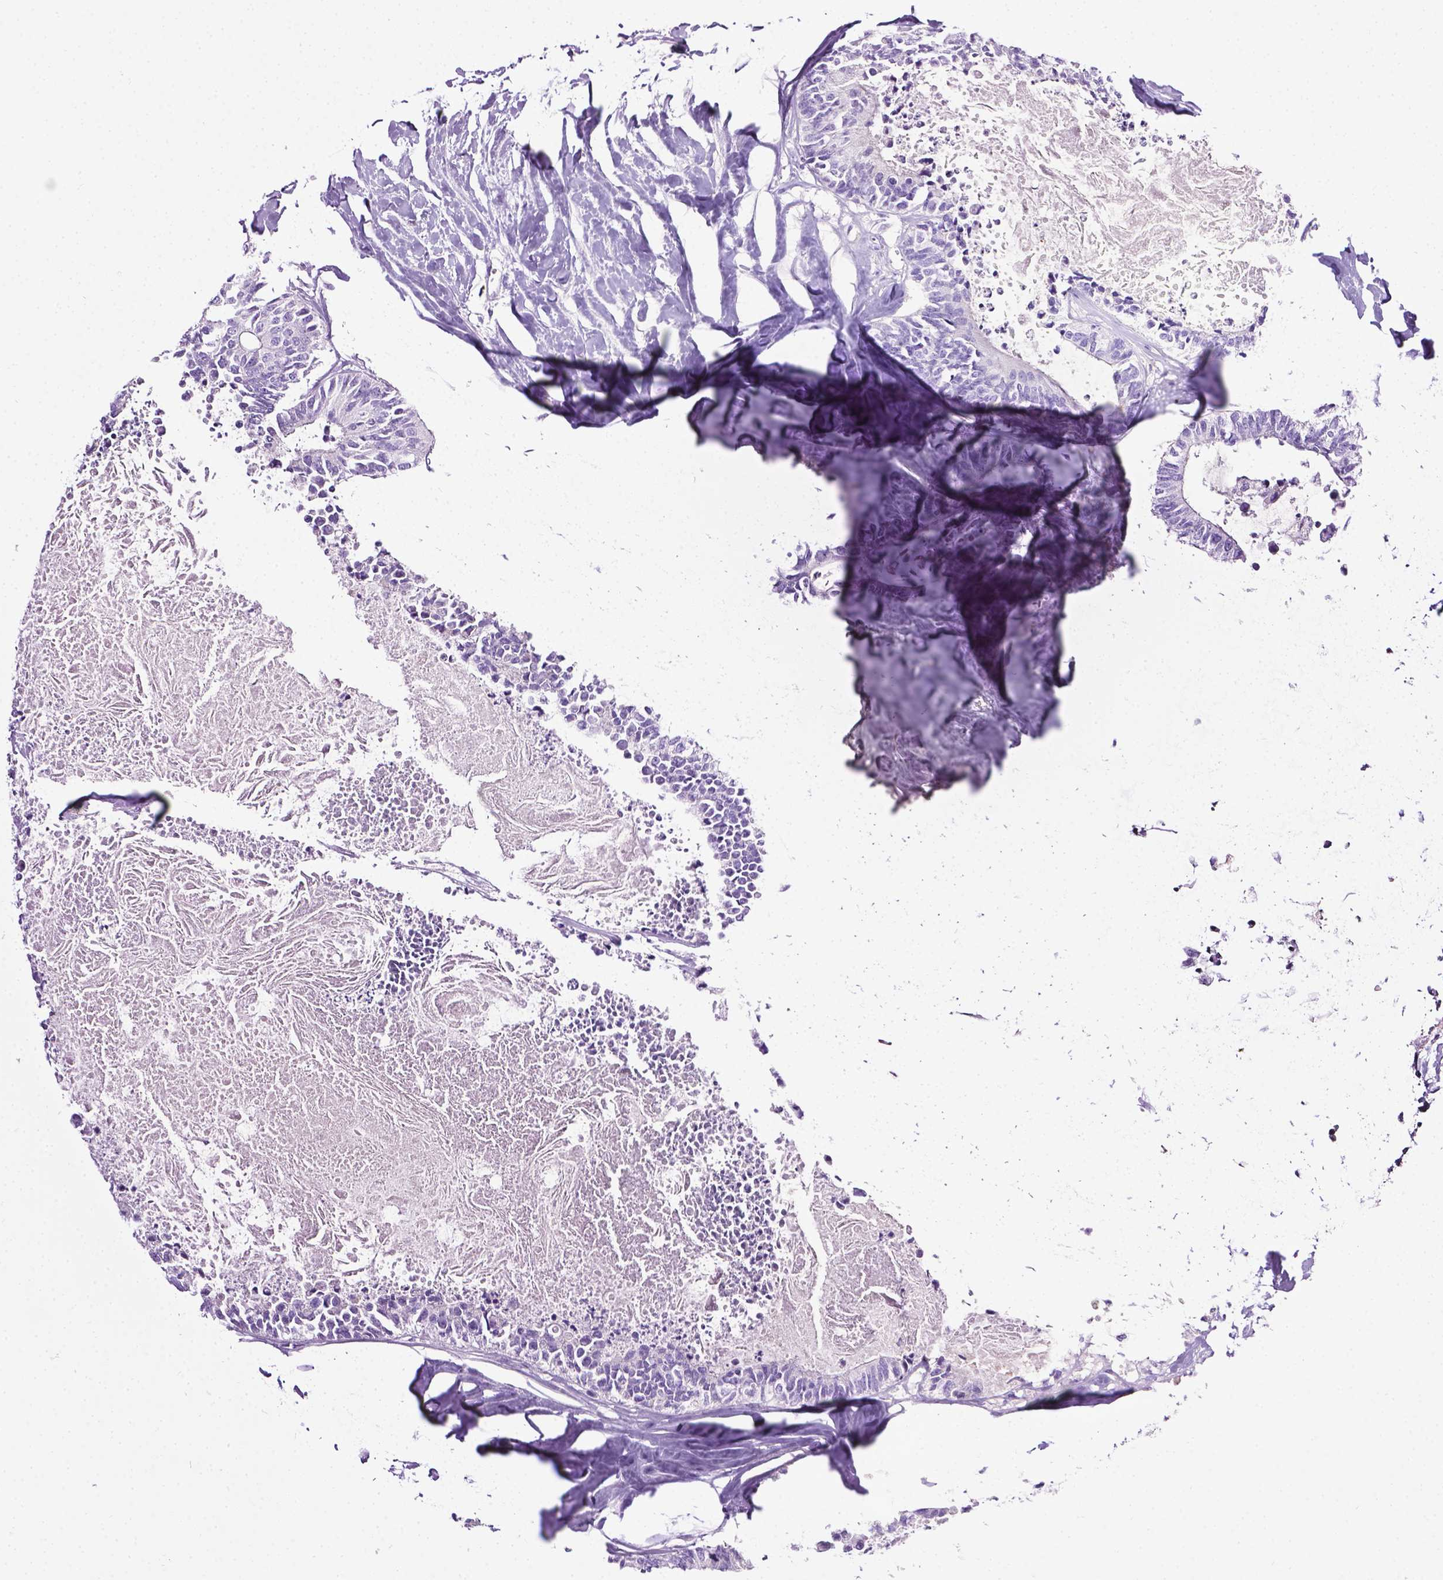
{"staining": {"intensity": "negative", "quantity": "none", "location": "none"}, "tissue": "colorectal cancer", "cell_type": "Tumor cells", "image_type": "cancer", "snomed": [{"axis": "morphology", "description": "Adenocarcinoma, NOS"}, {"axis": "topography", "description": "Colon"}, {"axis": "topography", "description": "Rectum"}], "caption": "Tumor cells are negative for protein expression in human colorectal adenocarcinoma. The staining is performed using DAB brown chromogen with nuclei counter-stained in using hematoxylin.", "gene": "LELP1", "patient": {"sex": "male", "age": 57}}